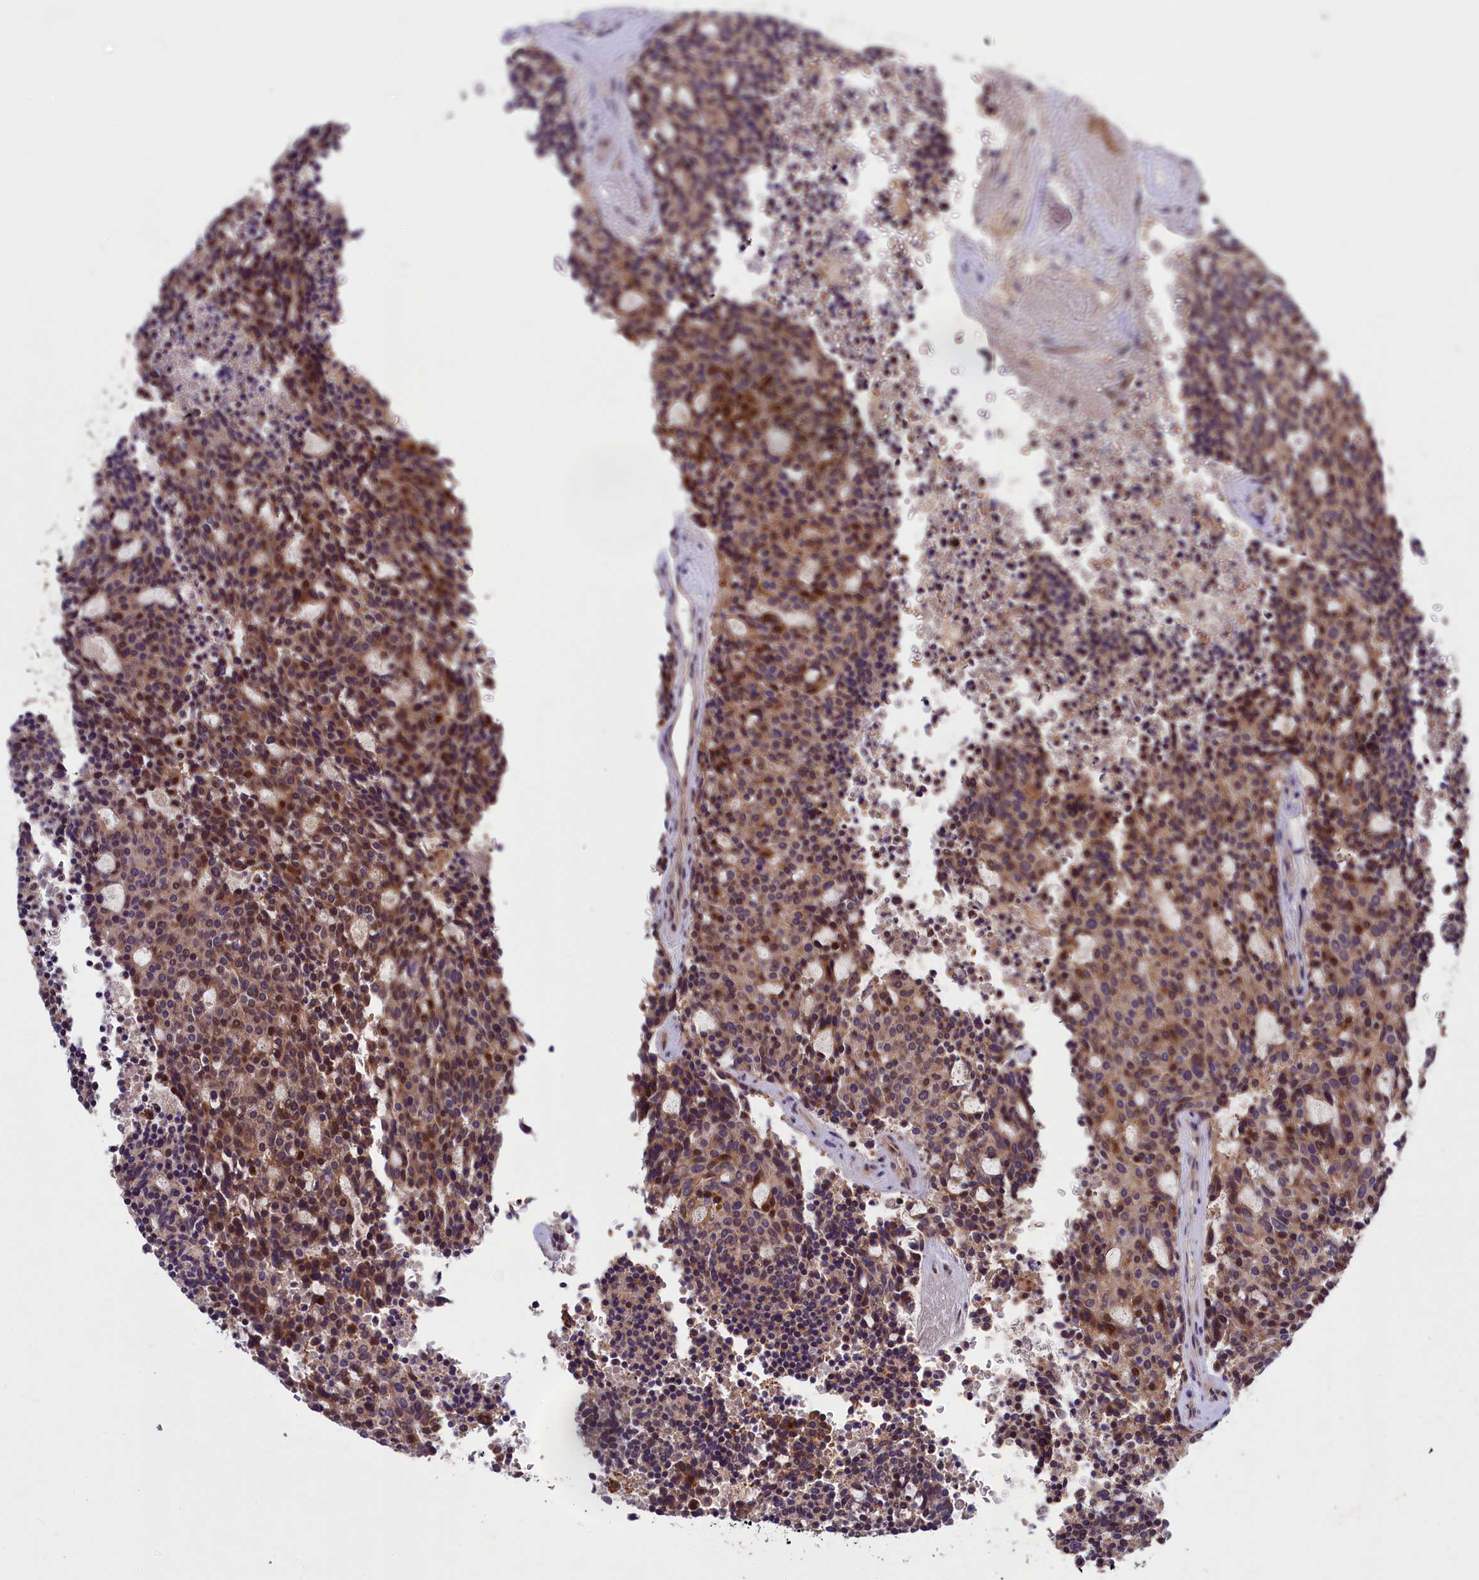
{"staining": {"intensity": "strong", "quantity": "25%-75%", "location": "cytoplasmic/membranous"}, "tissue": "carcinoid", "cell_type": "Tumor cells", "image_type": "cancer", "snomed": [{"axis": "morphology", "description": "Carcinoid, malignant, NOS"}, {"axis": "topography", "description": "Pancreas"}], "caption": "Malignant carcinoid stained with a brown dye reveals strong cytoplasmic/membranous positive positivity in approximately 25%-75% of tumor cells.", "gene": "NAIP", "patient": {"sex": "female", "age": 54}}